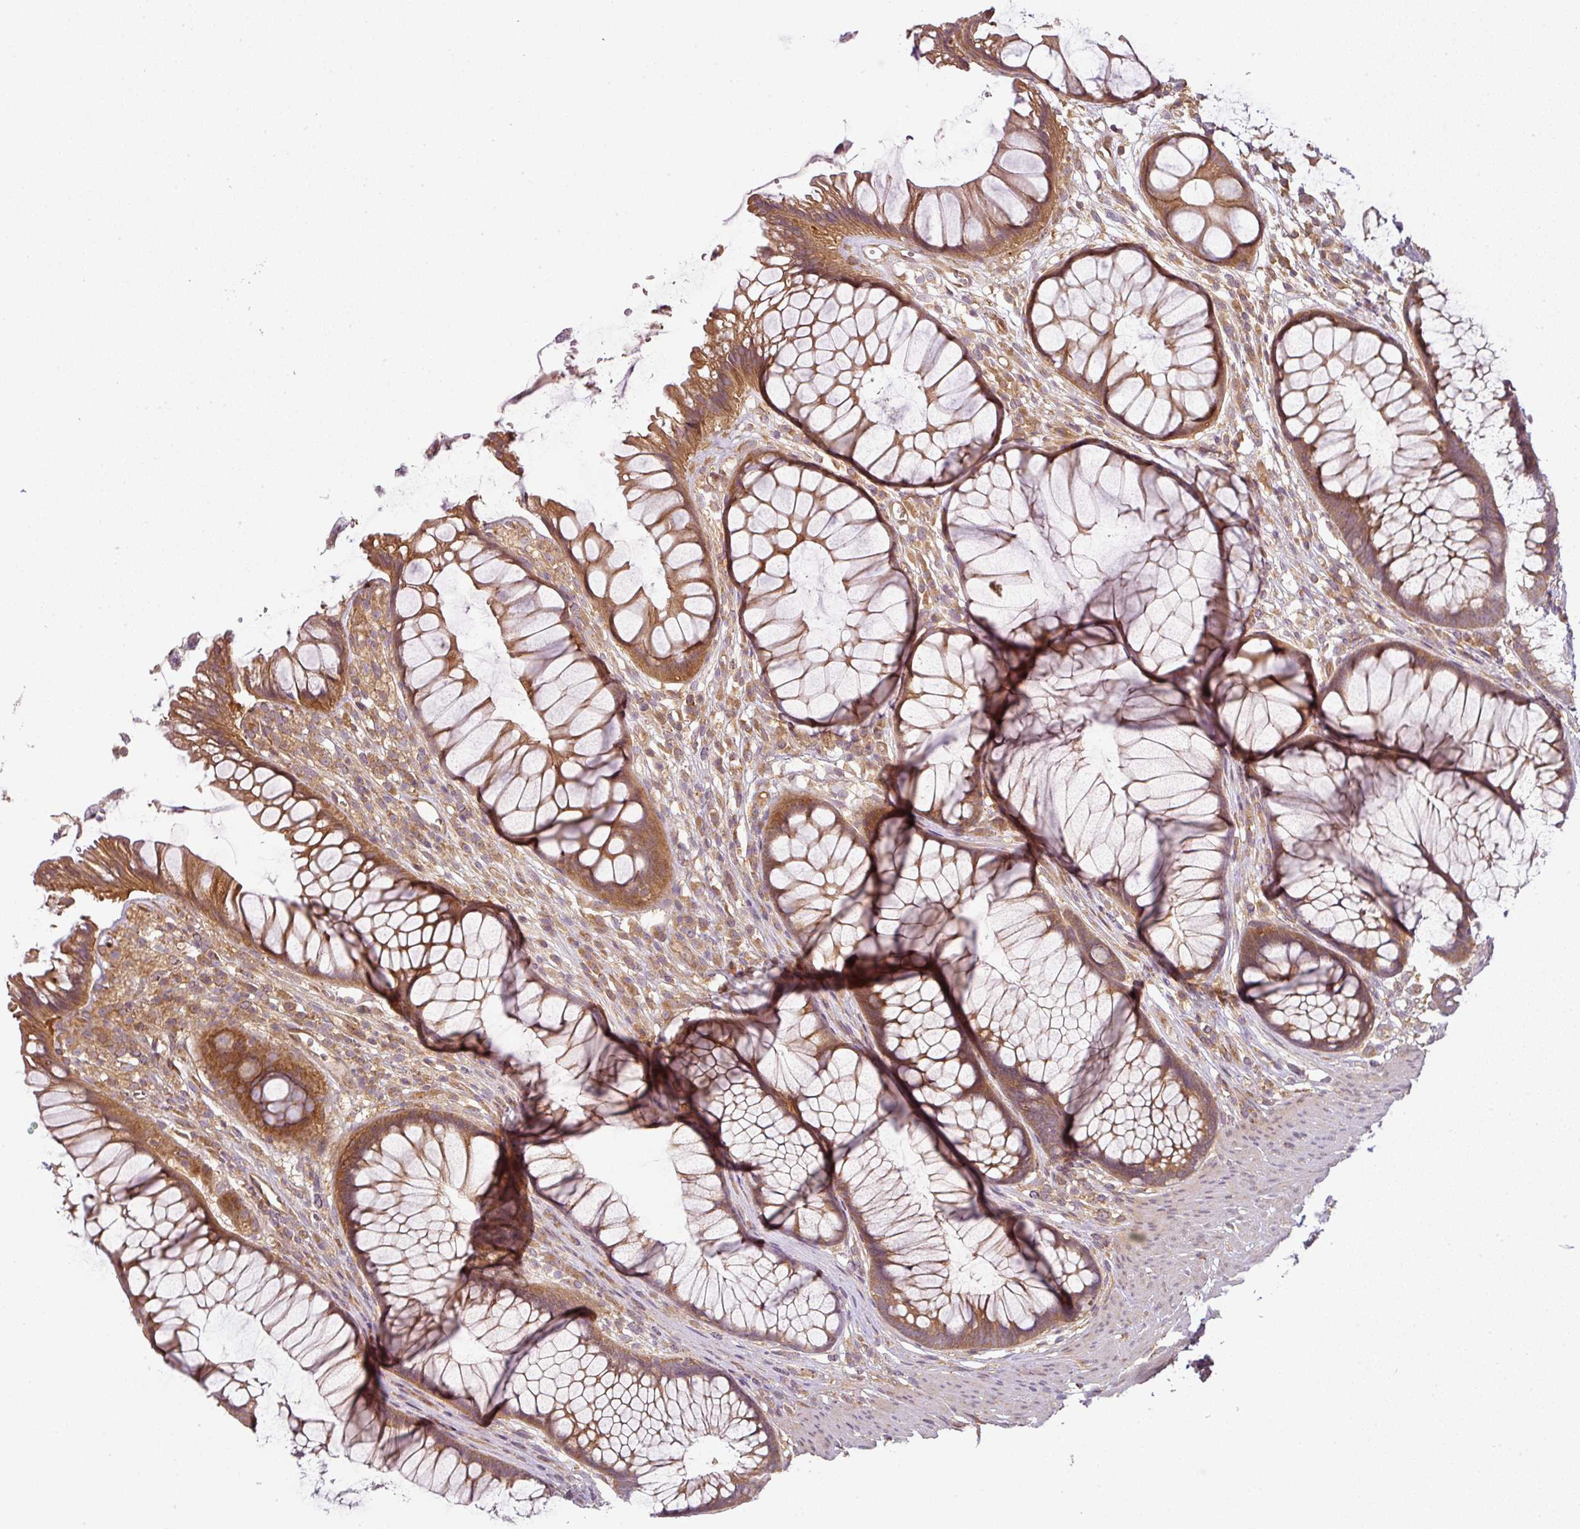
{"staining": {"intensity": "moderate", "quantity": ">75%", "location": "cytoplasmic/membranous"}, "tissue": "rectum", "cell_type": "Glandular cells", "image_type": "normal", "snomed": [{"axis": "morphology", "description": "Normal tissue, NOS"}, {"axis": "topography", "description": "Smooth muscle"}, {"axis": "topography", "description": "Rectum"}], "caption": "This image shows benign rectum stained with immunohistochemistry (IHC) to label a protein in brown. The cytoplasmic/membranous of glandular cells show moderate positivity for the protein. Nuclei are counter-stained blue.", "gene": "RNF31", "patient": {"sex": "male", "age": 53}}